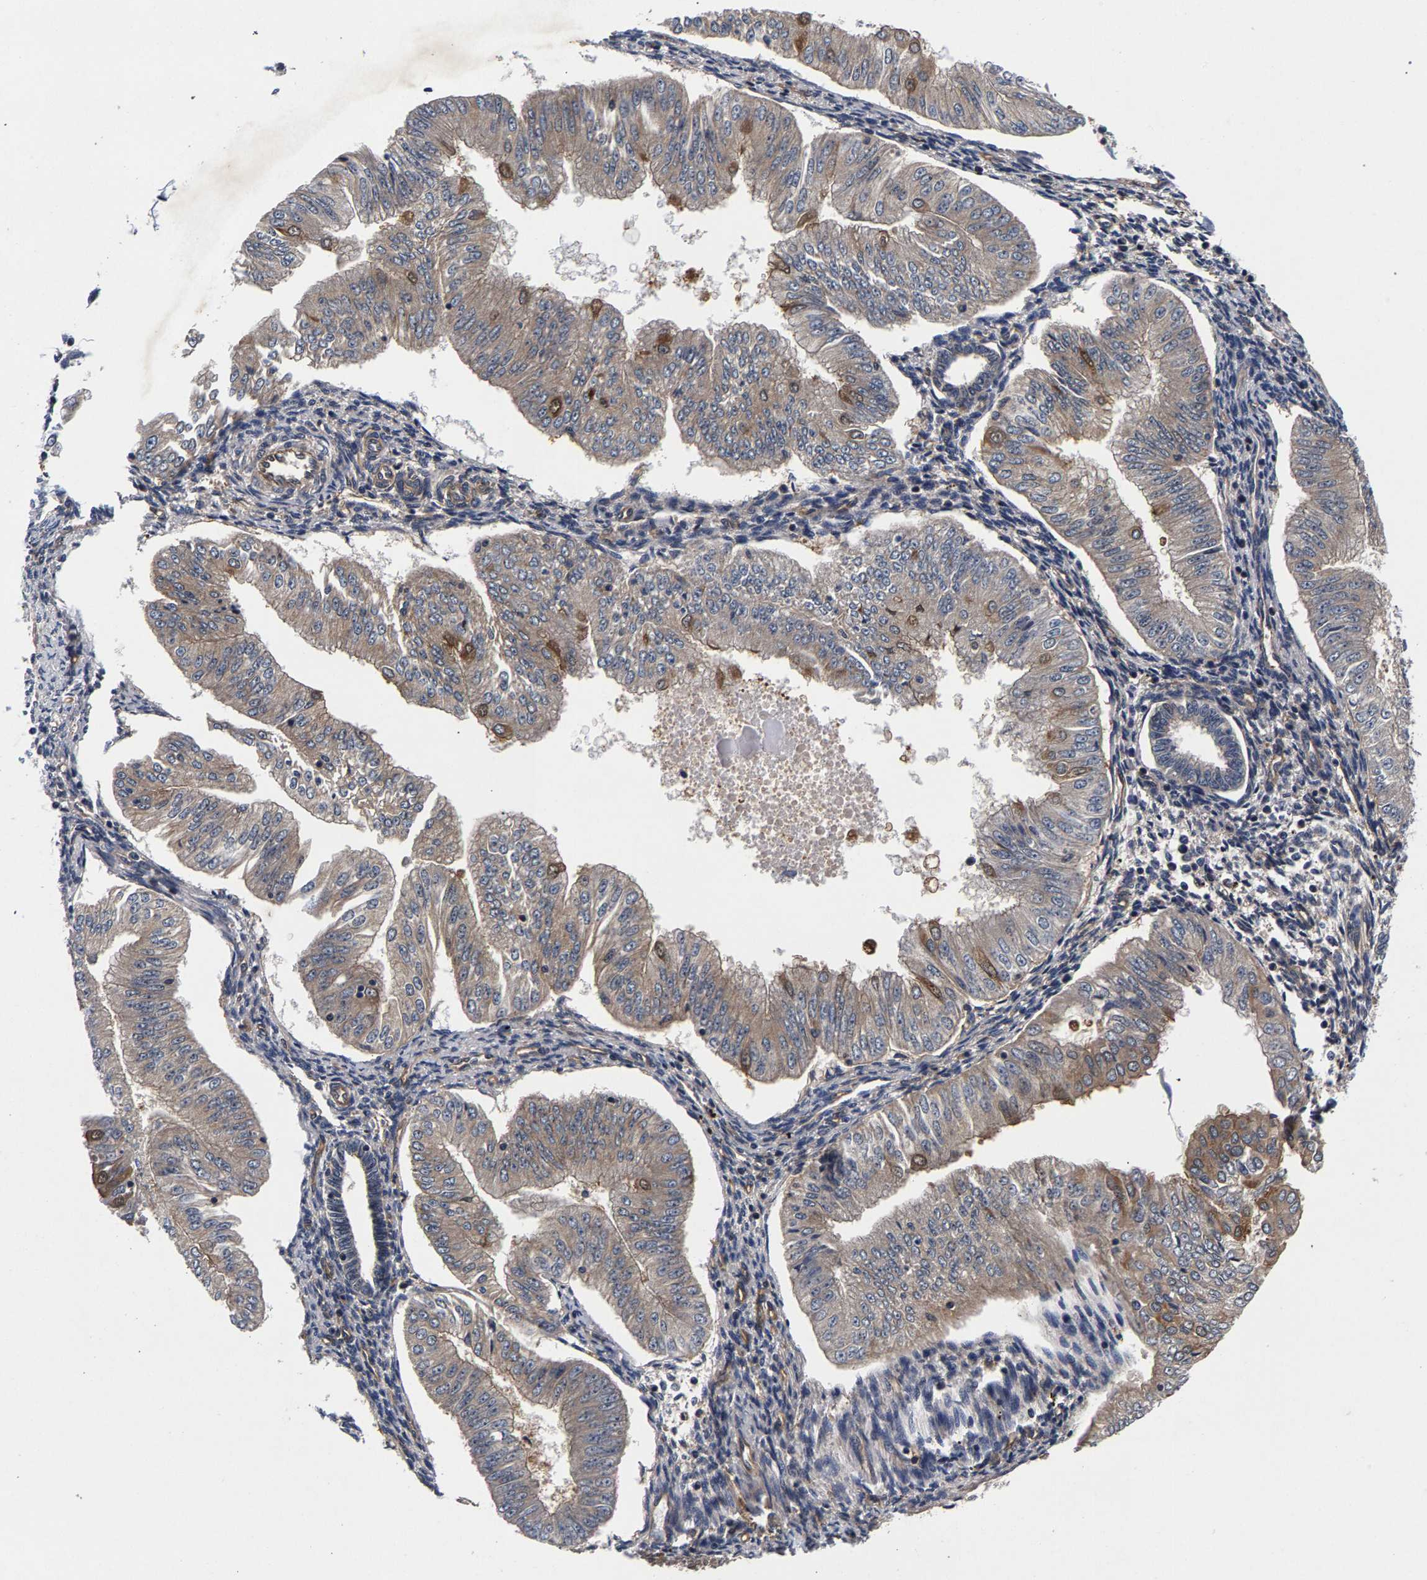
{"staining": {"intensity": "weak", "quantity": ">75%", "location": "cytoplasmic/membranous"}, "tissue": "endometrial cancer", "cell_type": "Tumor cells", "image_type": "cancer", "snomed": [{"axis": "morphology", "description": "Normal tissue, NOS"}, {"axis": "morphology", "description": "Adenocarcinoma, NOS"}, {"axis": "topography", "description": "Endometrium"}], "caption": "IHC photomicrograph of neoplastic tissue: human endometrial cancer (adenocarcinoma) stained using immunohistochemistry (IHC) exhibits low levels of weak protein expression localized specifically in the cytoplasmic/membranous of tumor cells, appearing as a cytoplasmic/membranous brown color.", "gene": "MARCHF7", "patient": {"sex": "female", "age": 53}}